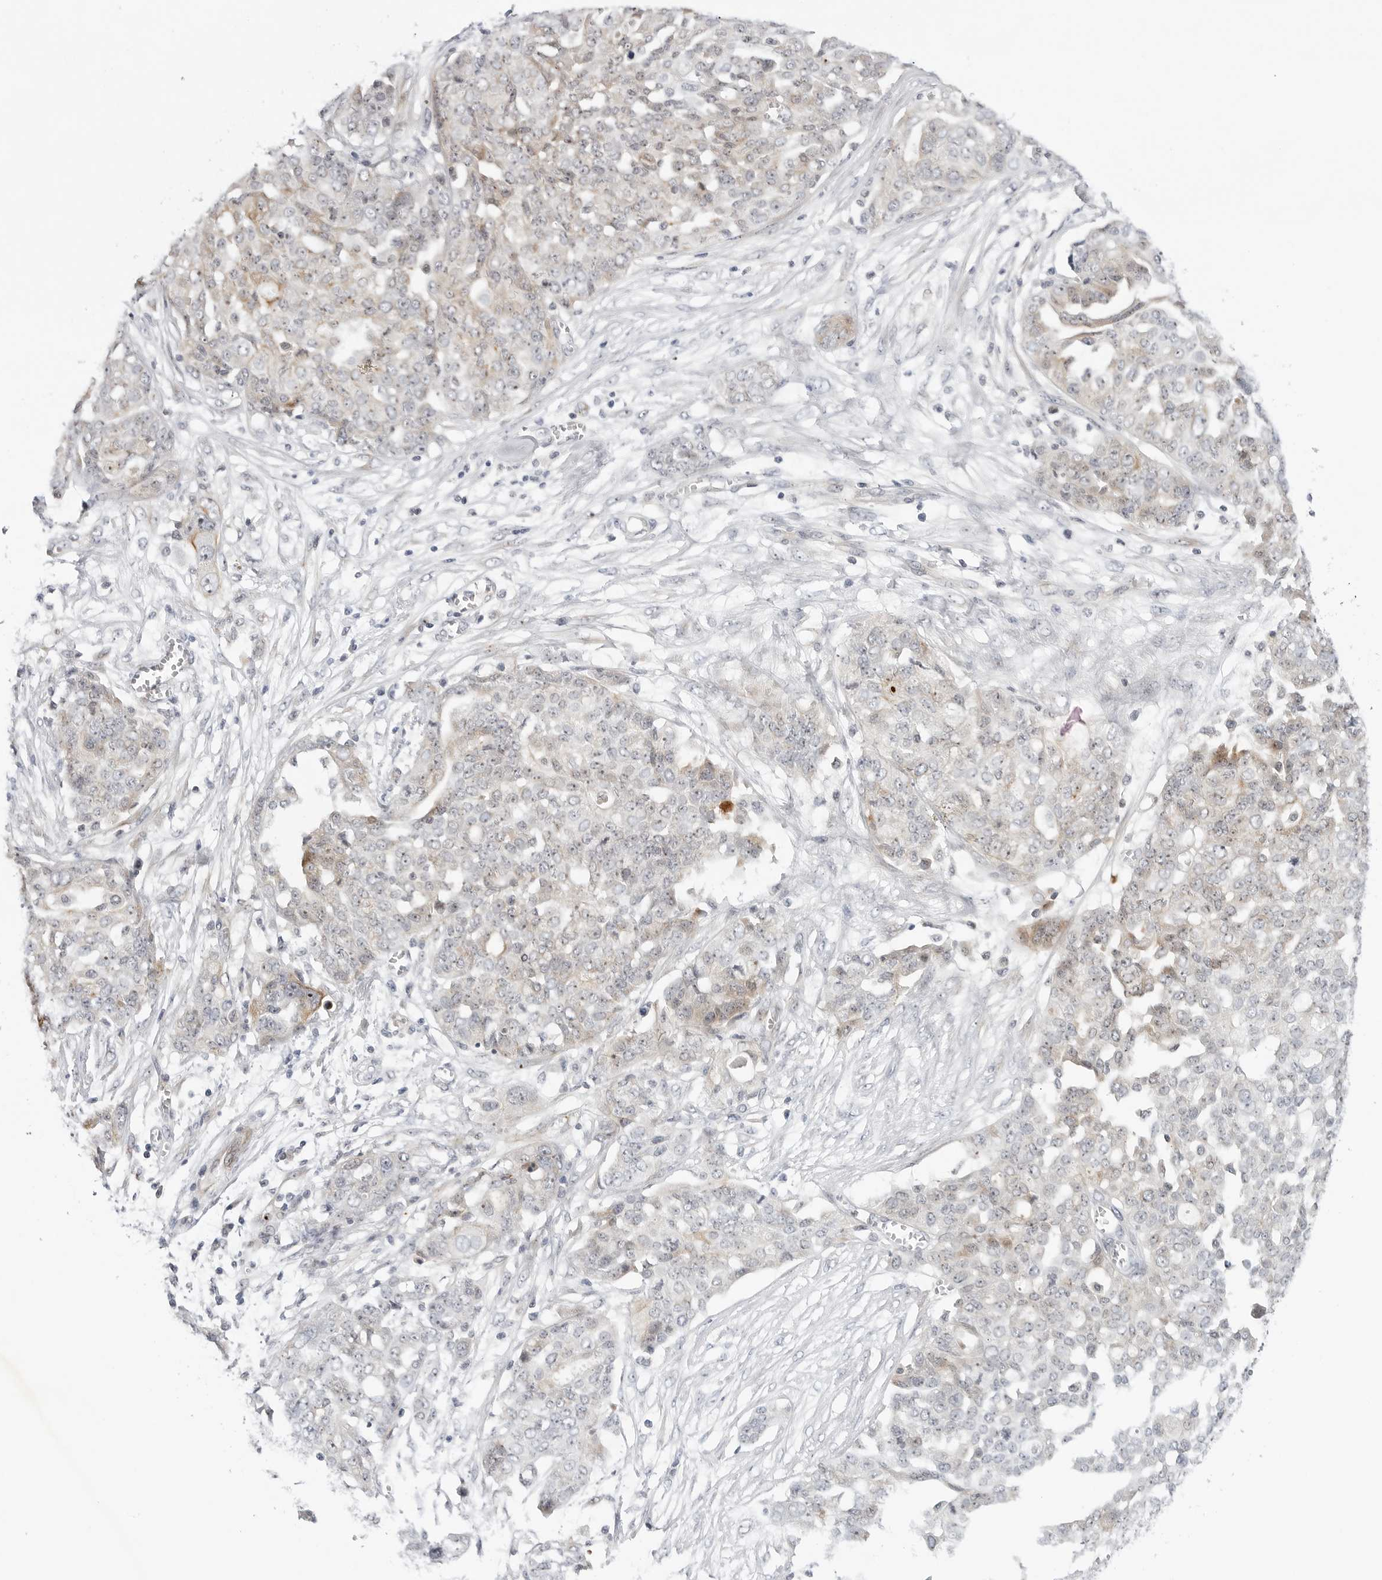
{"staining": {"intensity": "weak", "quantity": "25%-75%", "location": "cytoplasmic/membranous"}, "tissue": "ovarian cancer", "cell_type": "Tumor cells", "image_type": "cancer", "snomed": [{"axis": "morphology", "description": "Cystadenocarcinoma, serous, NOS"}, {"axis": "topography", "description": "Soft tissue"}, {"axis": "topography", "description": "Ovary"}], "caption": "Protein staining displays weak cytoplasmic/membranous positivity in about 25%-75% of tumor cells in ovarian cancer (serous cystadenocarcinoma).", "gene": "MAP2K5", "patient": {"sex": "female", "age": 57}}